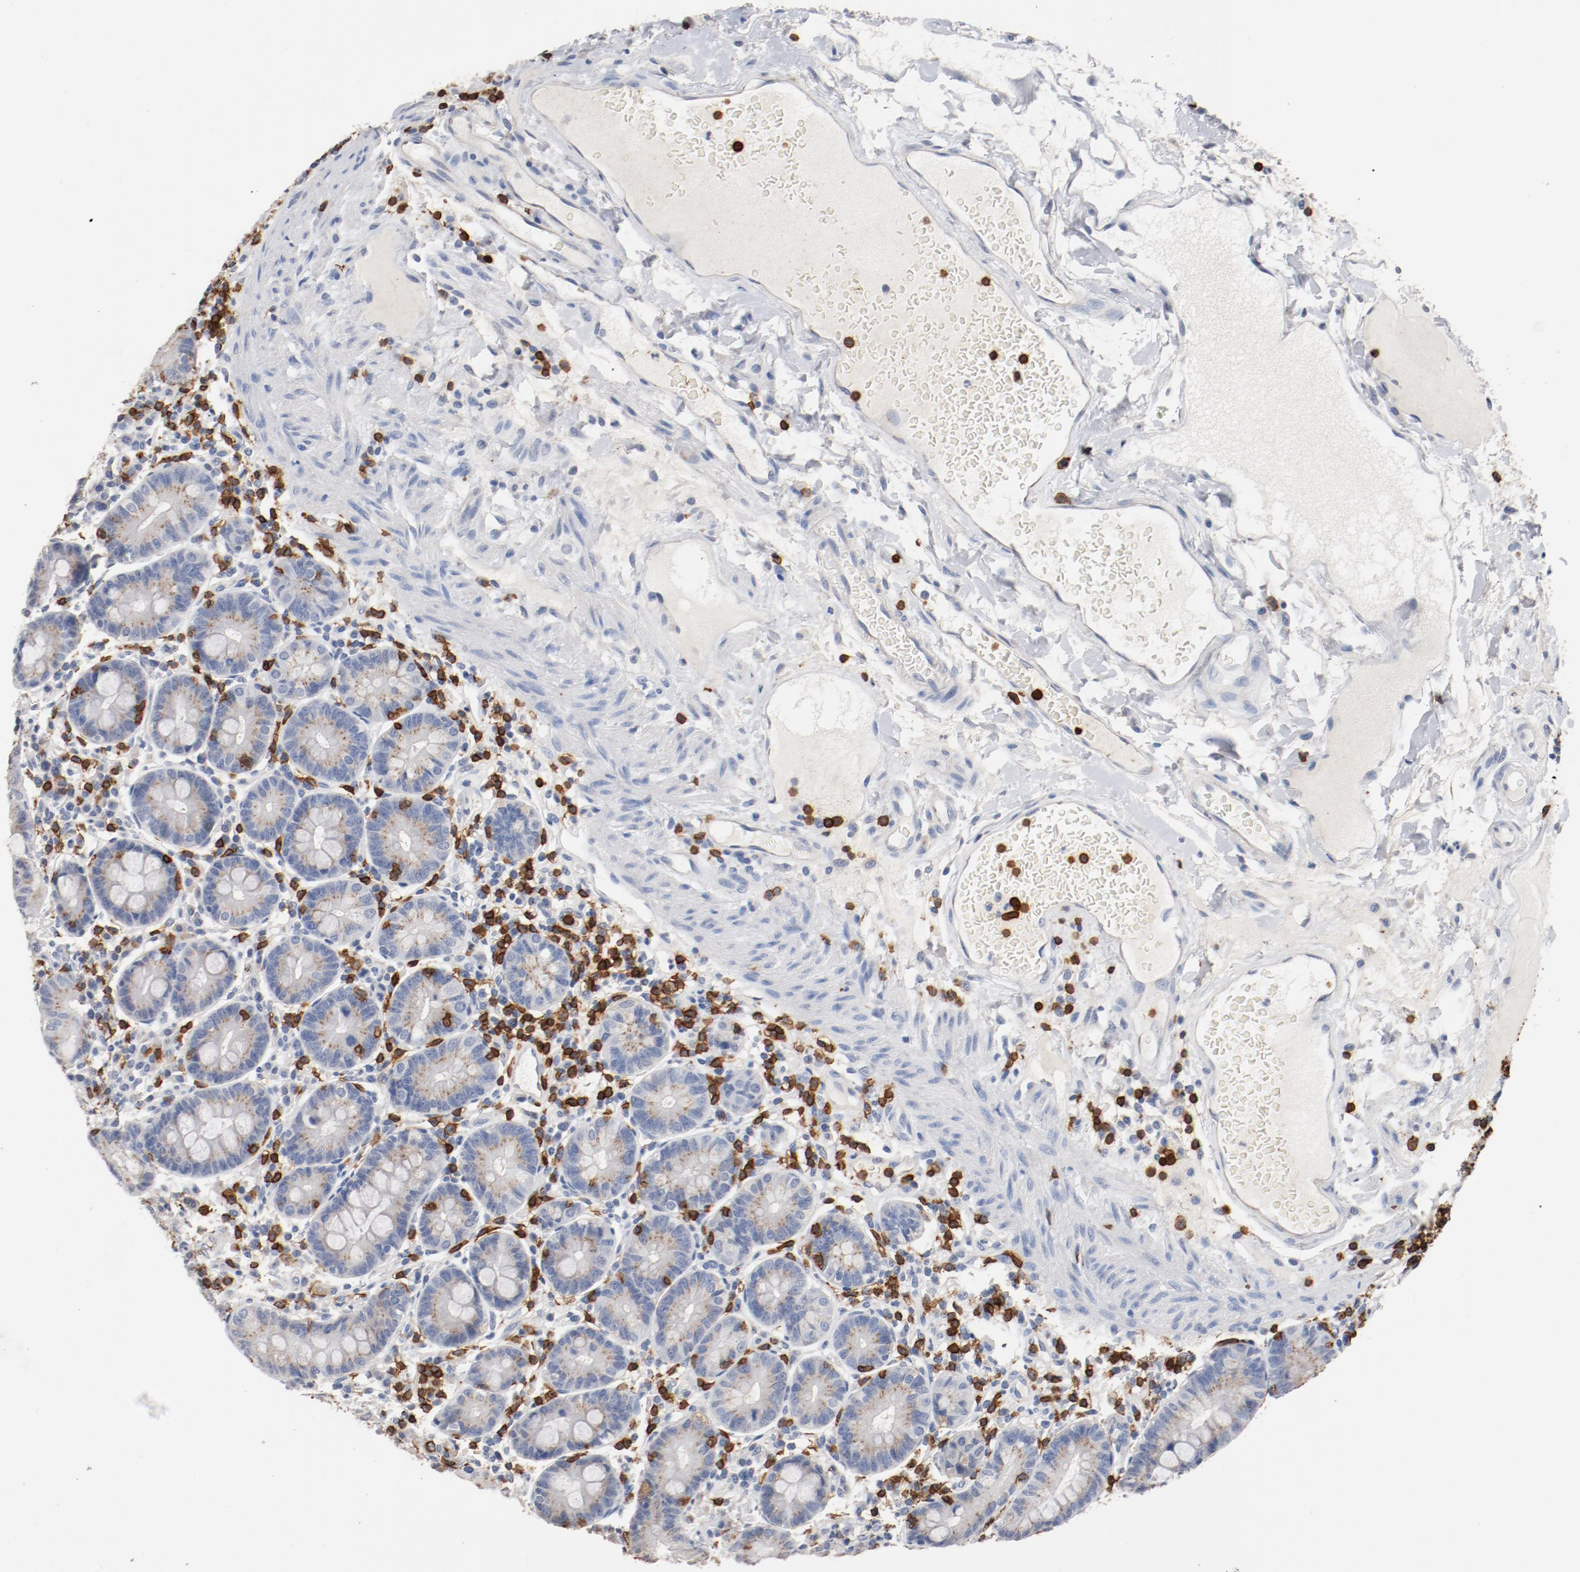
{"staining": {"intensity": "weak", "quantity": "25%-75%", "location": "cytoplasmic/membranous"}, "tissue": "duodenum", "cell_type": "Glandular cells", "image_type": "normal", "snomed": [{"axis": "morphology", "description": "Normal tissue, NOS"}, {"axis": "topography", "description": "Duodenum"}], "caption": "Duodenum stained with immunohistochemistry (IHC) reveals weak cytoplasmic/membranous positivity in approximately 25%-75% of glandular cells. (DAB = brown stain, brightfield microscopy at high magnification).", "gene": "CD247", "patient": {"sex": "male", "age": 50}}